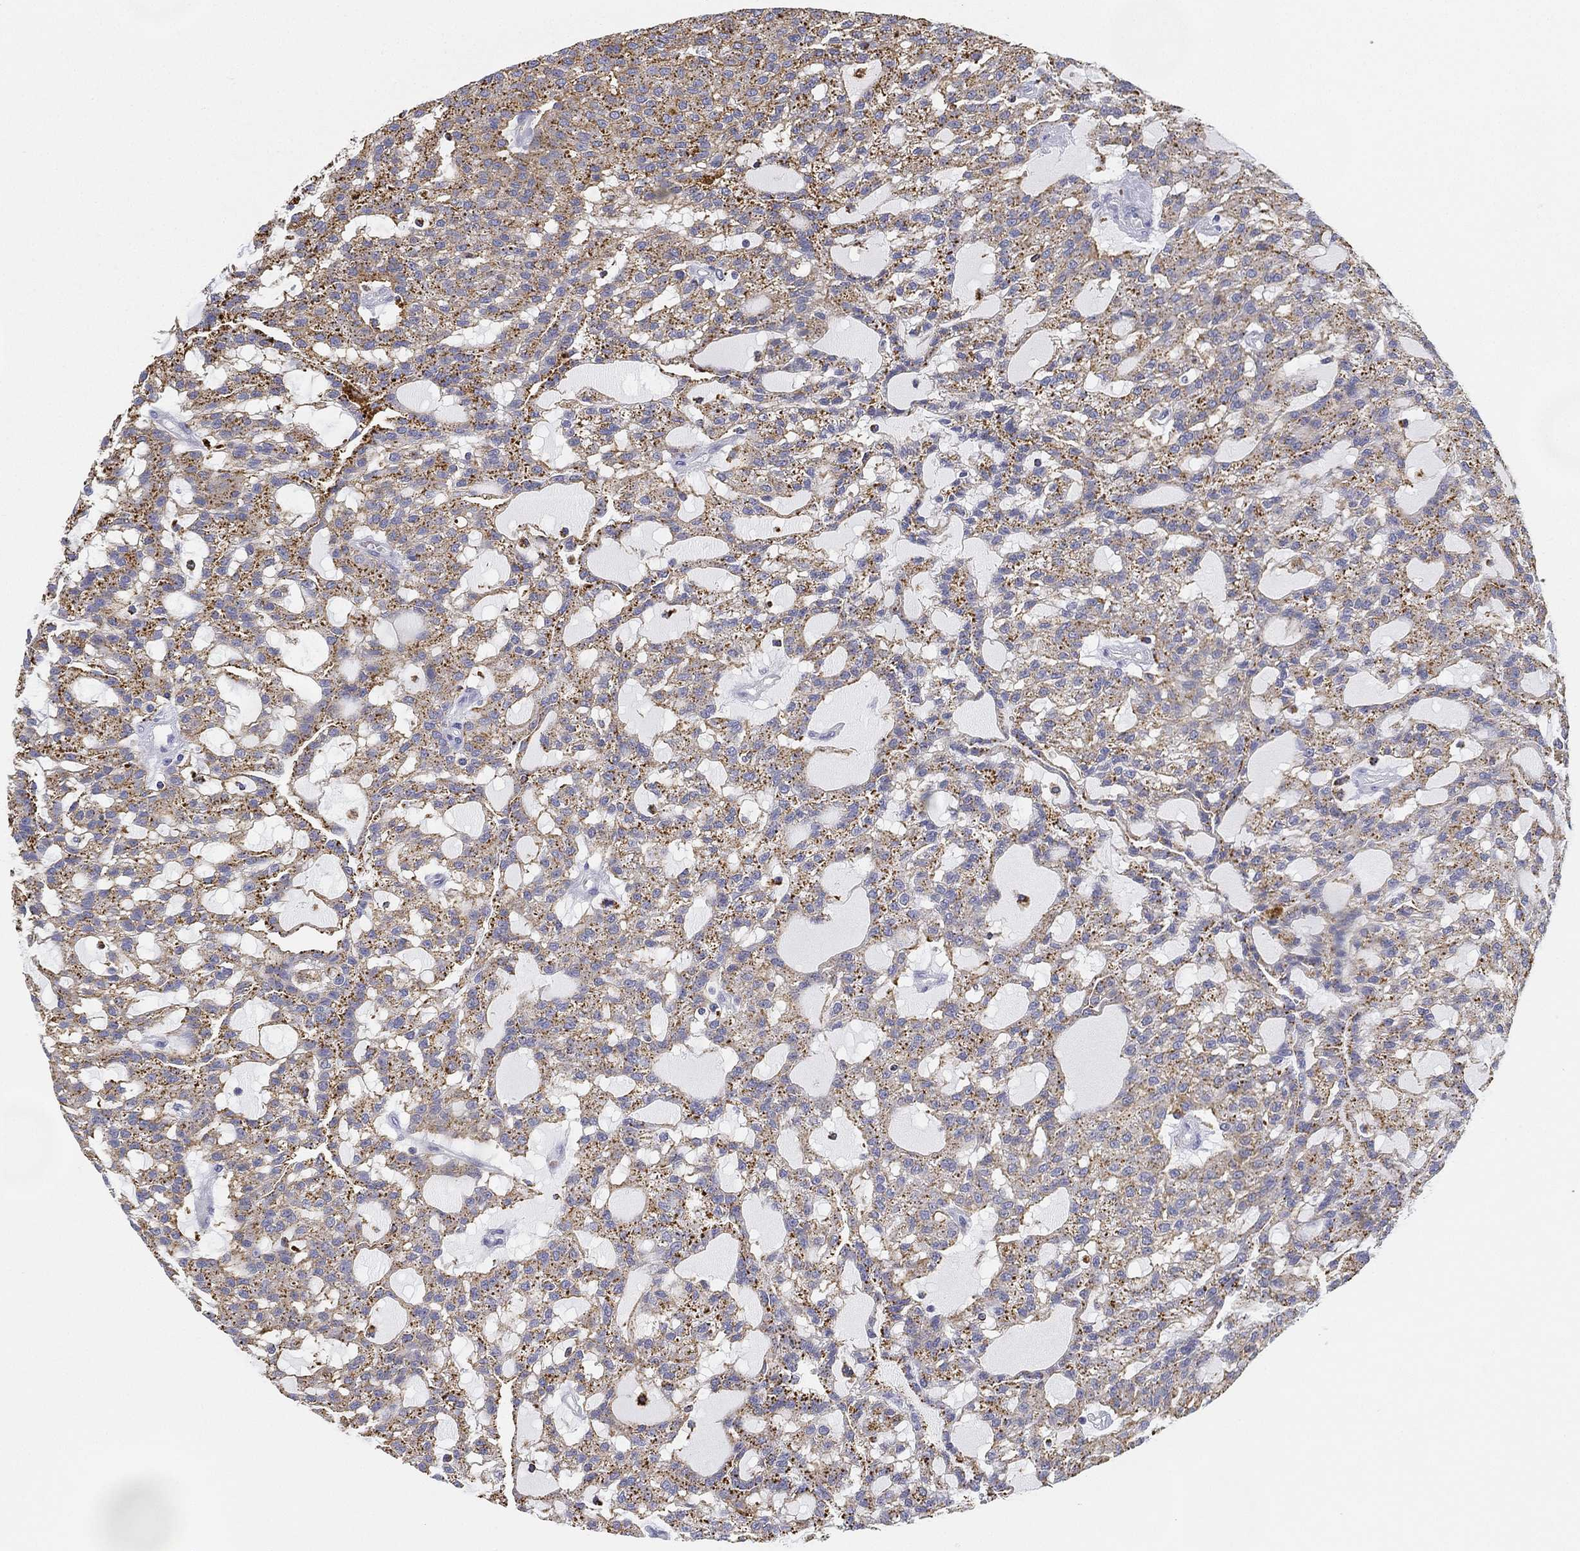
{"staining": {"intensity": "moderate", "quantity": ">75%", "location": "cytoplasmic/membranous"}, "tissue": "renal cancer", "cell_type": "Tumor cells", "image_type": "cancer", "snomed": [{"axis": "morphology", "description": "Adenocarcinoma, NOS"}, {"axis": "topography", "description": "Kidney"}], "caption": "A brown stain labels moderate cytoplasmic/membranous expression of a protein in human renal adenocarcinoma tumor cells.", "gene": "NPC2", "patient": {"sex": "male", "age": 63}}